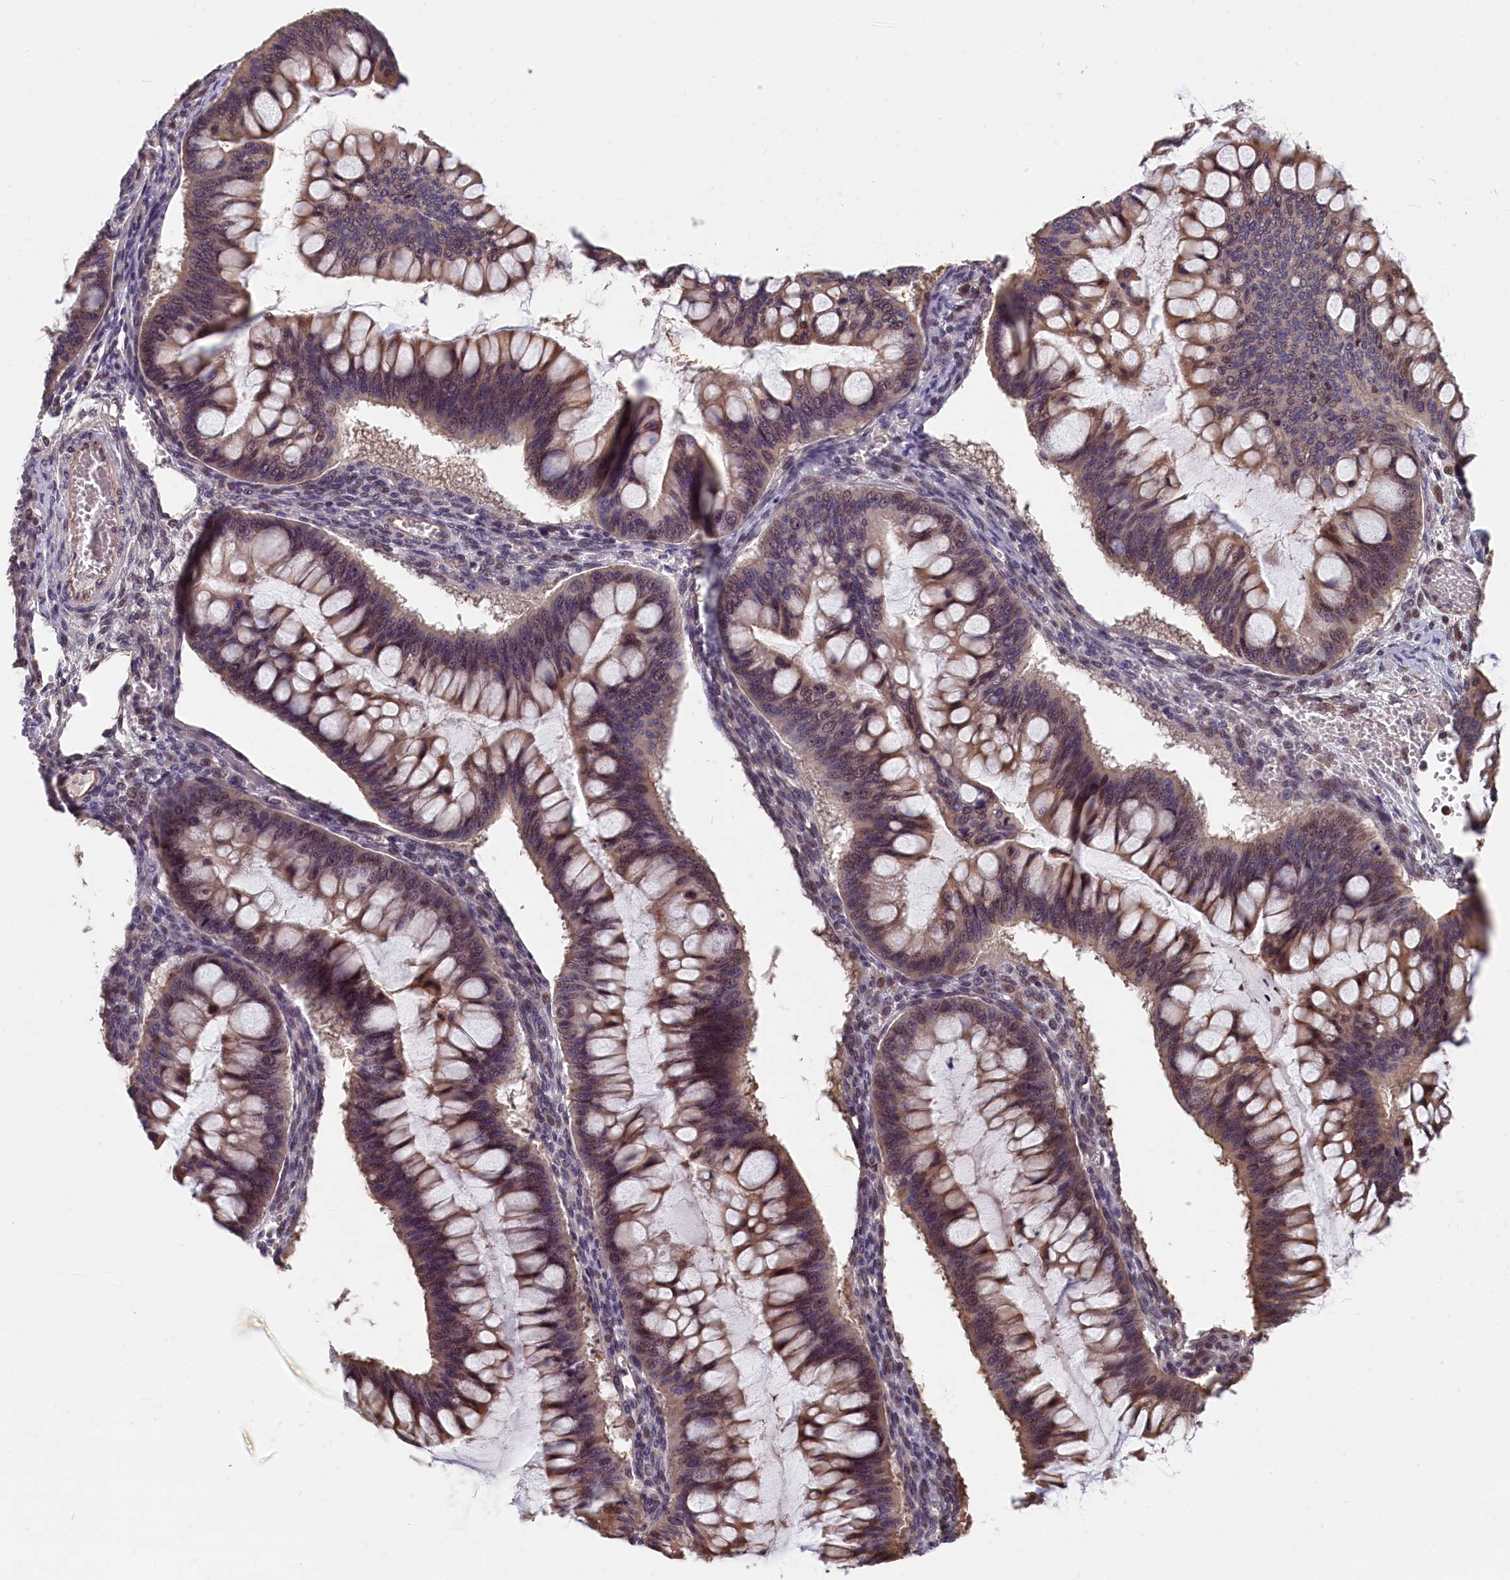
{"staining": {"intensity": "moderate", "quantity": ">75%", "location": "cytoplasmic/membranous,nuclear"}, "tissue": "ovarian cancer", "cell_type": "Tumor cells", "image_type": "cancer", "snomed": [{"axis": "morphology", "description": "Cystadenocarcinoma, mucinous, NOS"}, {"axis": "topography", "description": "Ovary"}], "caption": "Brown immunohistochemical staining in human ovarian cancer reveals moderate cytoplasmic/membranous and nuclear expression in approximately >75% of tumor cells.", "gene": "TMEM116", "patient": {"sex": "female", "age": 73}}